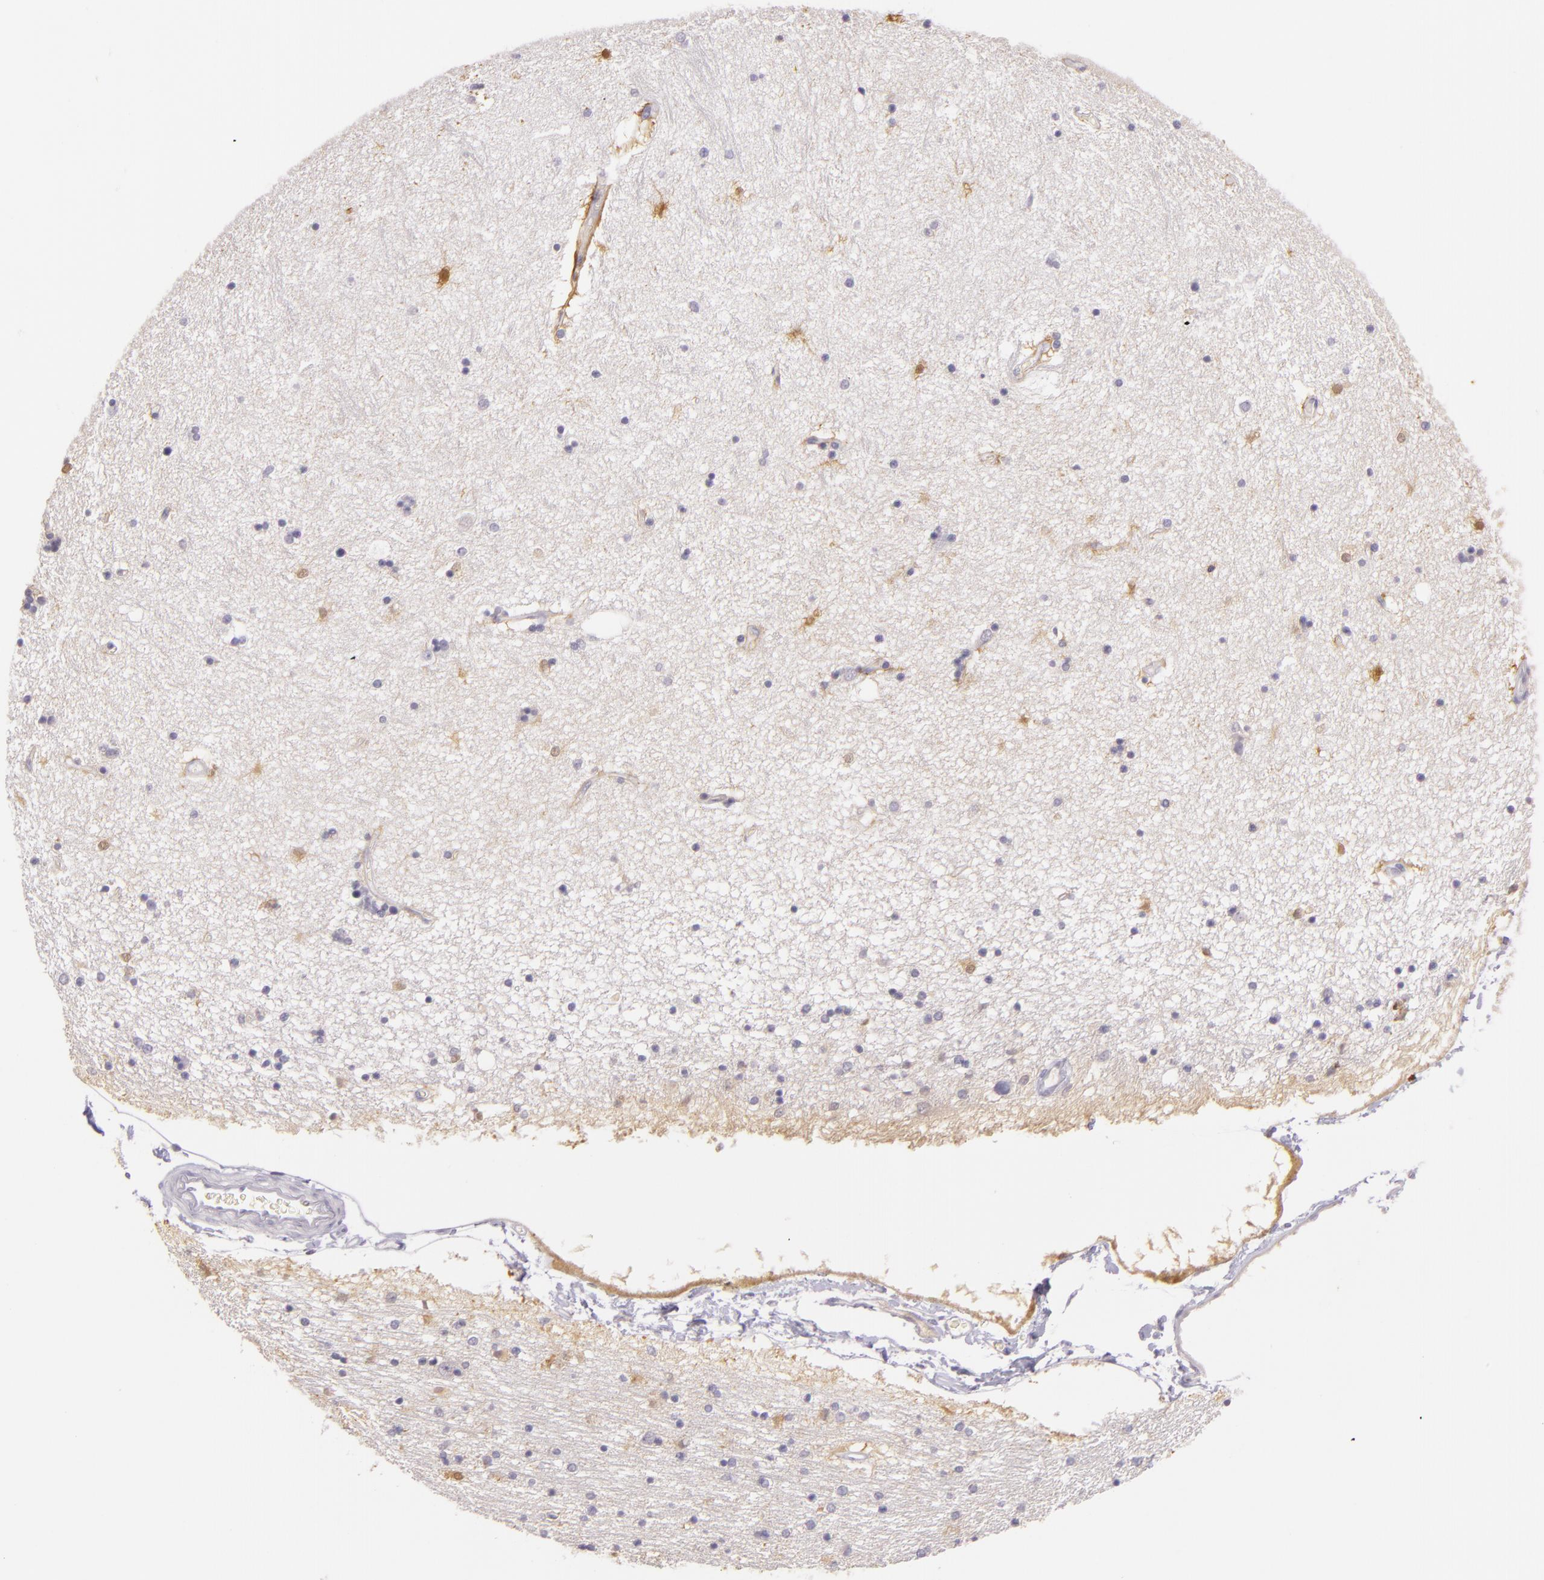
{"staining": {"intensity": "strong", "quantity": "<25%", "location": "cytoplasmic/membranous,nuclear"}, "tissue": "hippocampus", "cell_type": "Glial cells", "image_type": "normal", "snomed": [{"axis": "morphology", "description": "Normal tissue, NOS"}, {"axis": "topography", "description": "Hippocampus"}], "caption": "Immunohistochemical staining of unremarkable hippocampus exhibits strong cytoplasmic/membranous,nuclear protein staining in approximately <25% of glial cells.", "gene": "CBS", "patient": {"sex": "female", "age": 54}}